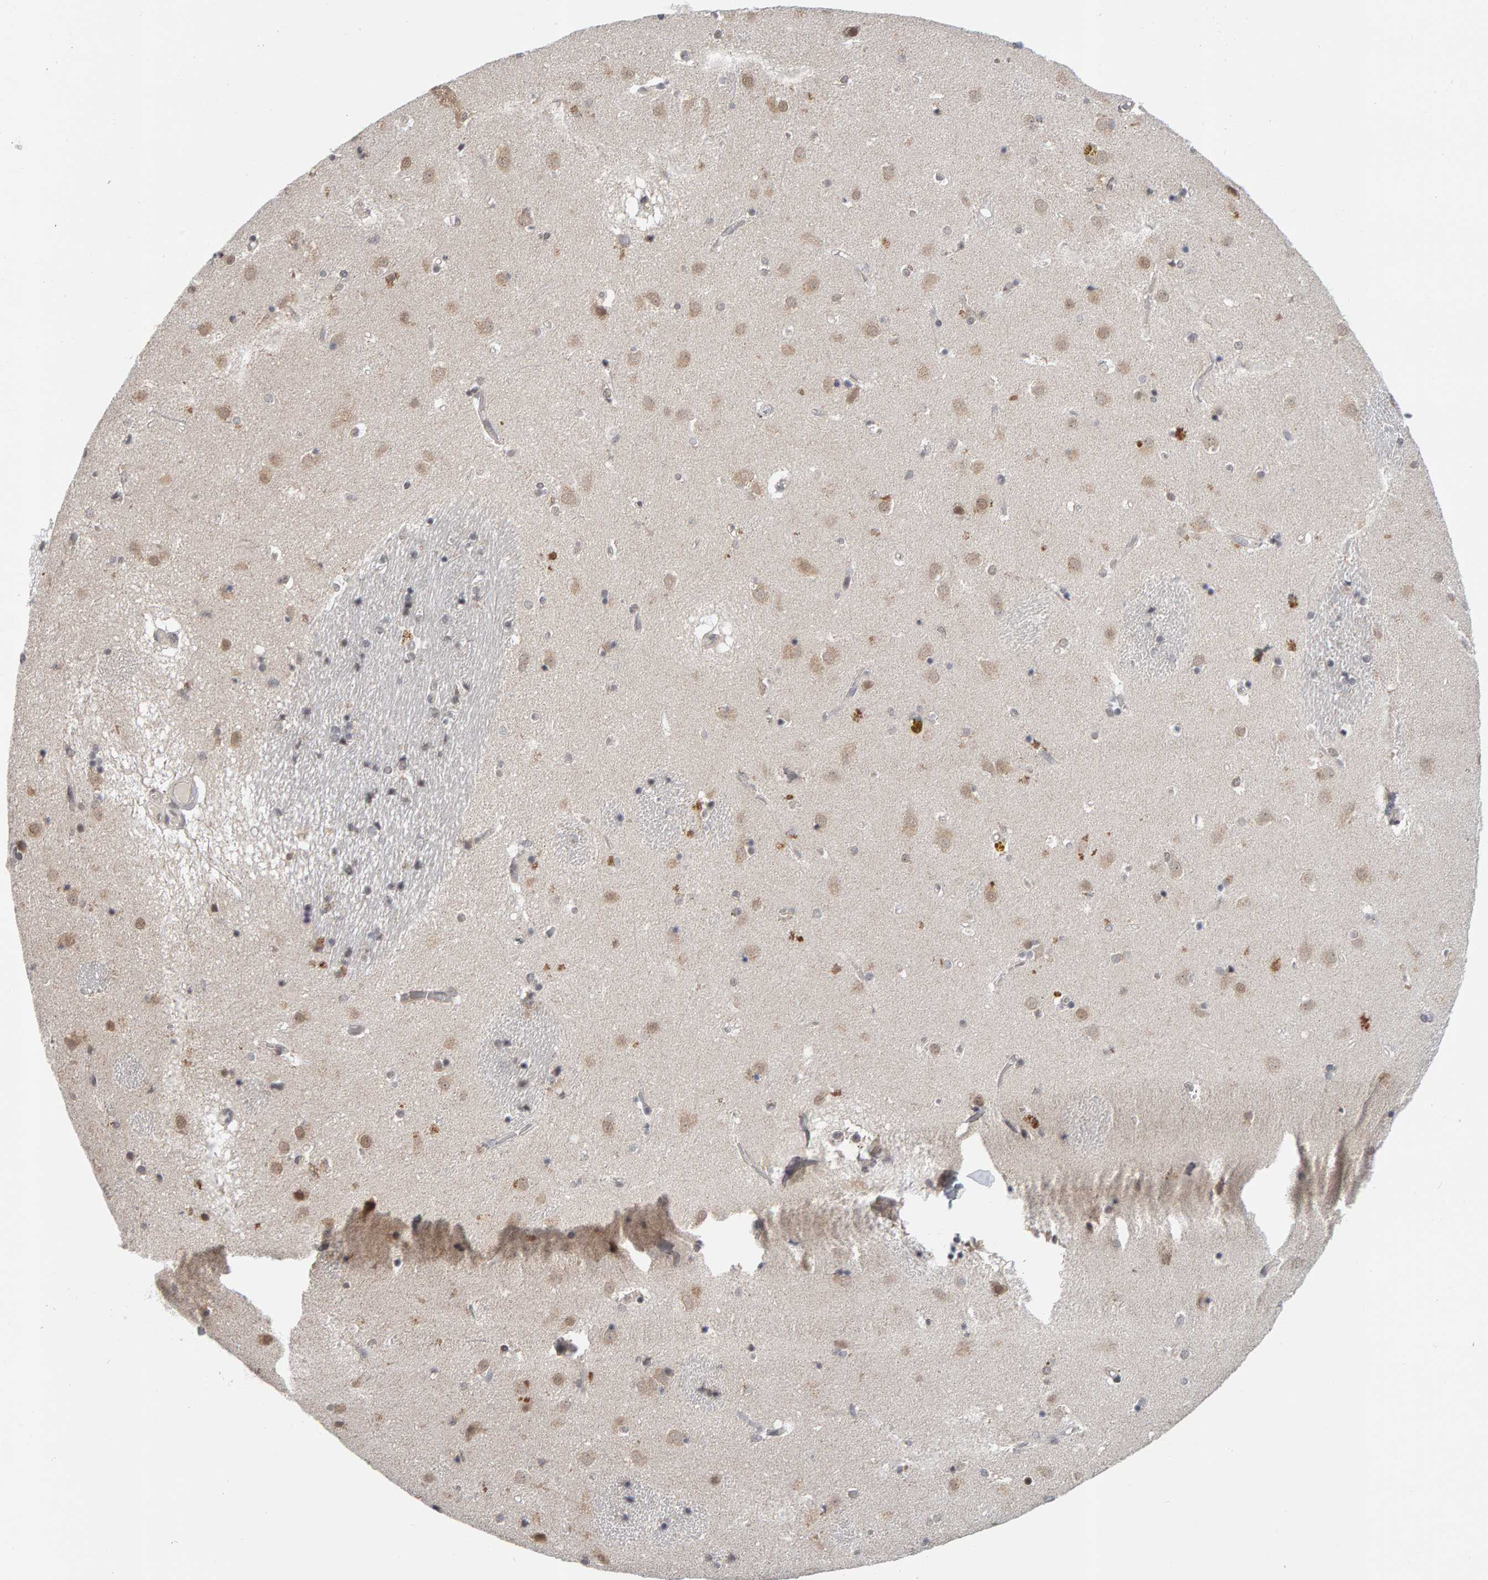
{"staining": {"intensity": "weak", "quantity": "<25%", "location": "cytoplasmic/membranous"}, "tissue": "caudate", "cell_type": "Glial cells", "image_type": "normal", "snomed": [{"axis": "morphology", "description": "Normal tissue, NOS"}, {"axis": "topography", "description": "Lateral ventricle wall"}], "caption": "Immunohistochemical staining of unremarkable caudate reveals no significant staining in glial cells.", "gene": "DAP3", "patient": {"sex": "male", "age": 70}}